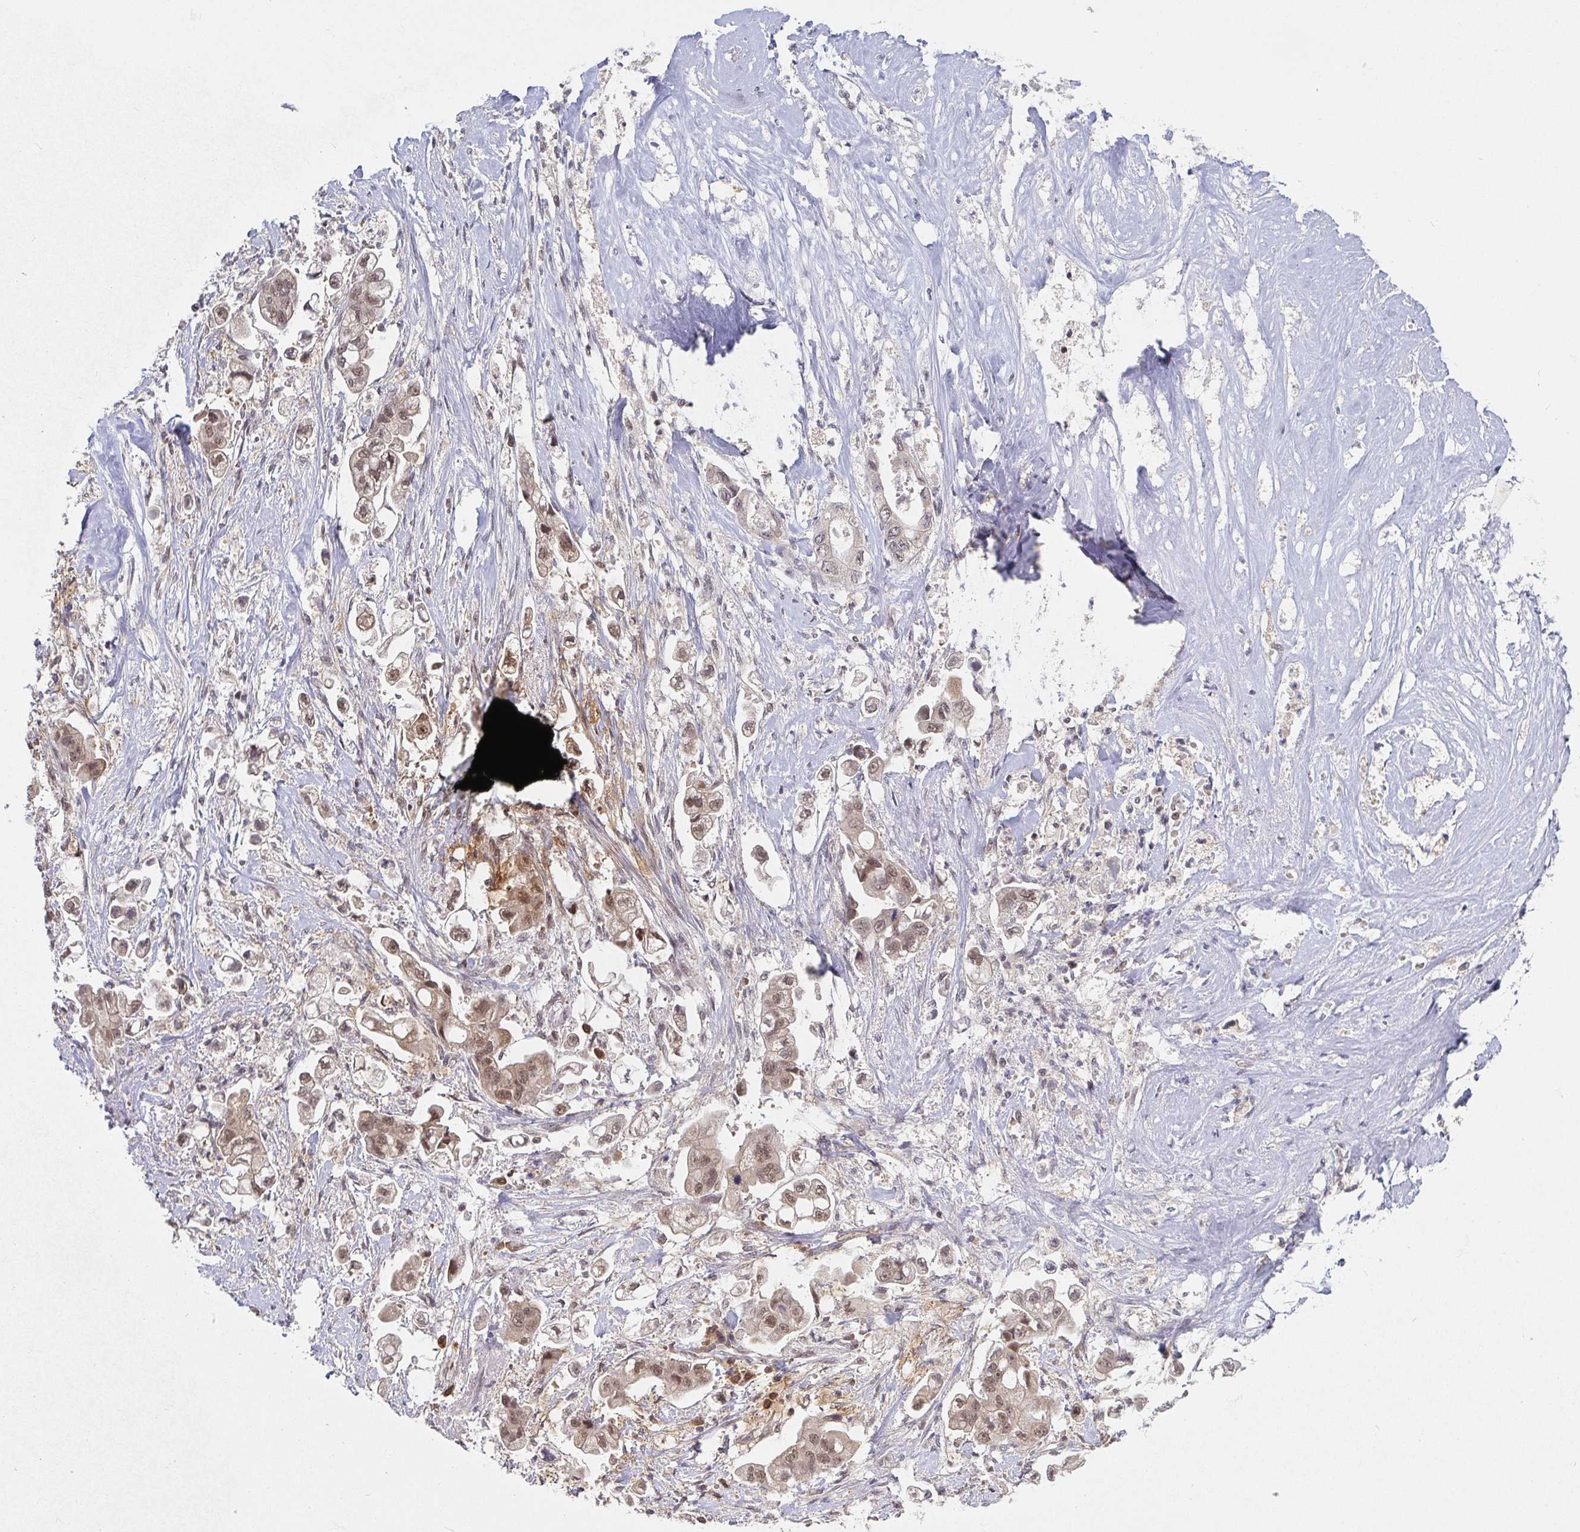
{"staining": {"intensity": "moderate", "quantity": "25%-75%", "location": "cytoplasmic/membranous,nuclear"}, "tissue": "stomach cancer", "cell_type": "Tumor cells", "image_type": "cancer", "snomed": [{"axis": "morphology", "description": "Adenocarcinoma, NOS"}, {"axis": "topography", "description": "Stomach"}], "caption": "DAB (3,3'-diaminobenzidine) immunohistochemical staining of human adenocarcinoma (stomach) displays moderate cytoplasmic/membranous and nuclear protein expression in approximately 25%-75% of tumor cells.", "gene": "ALG1", "patient": {"sex": "male", "age": 62}}